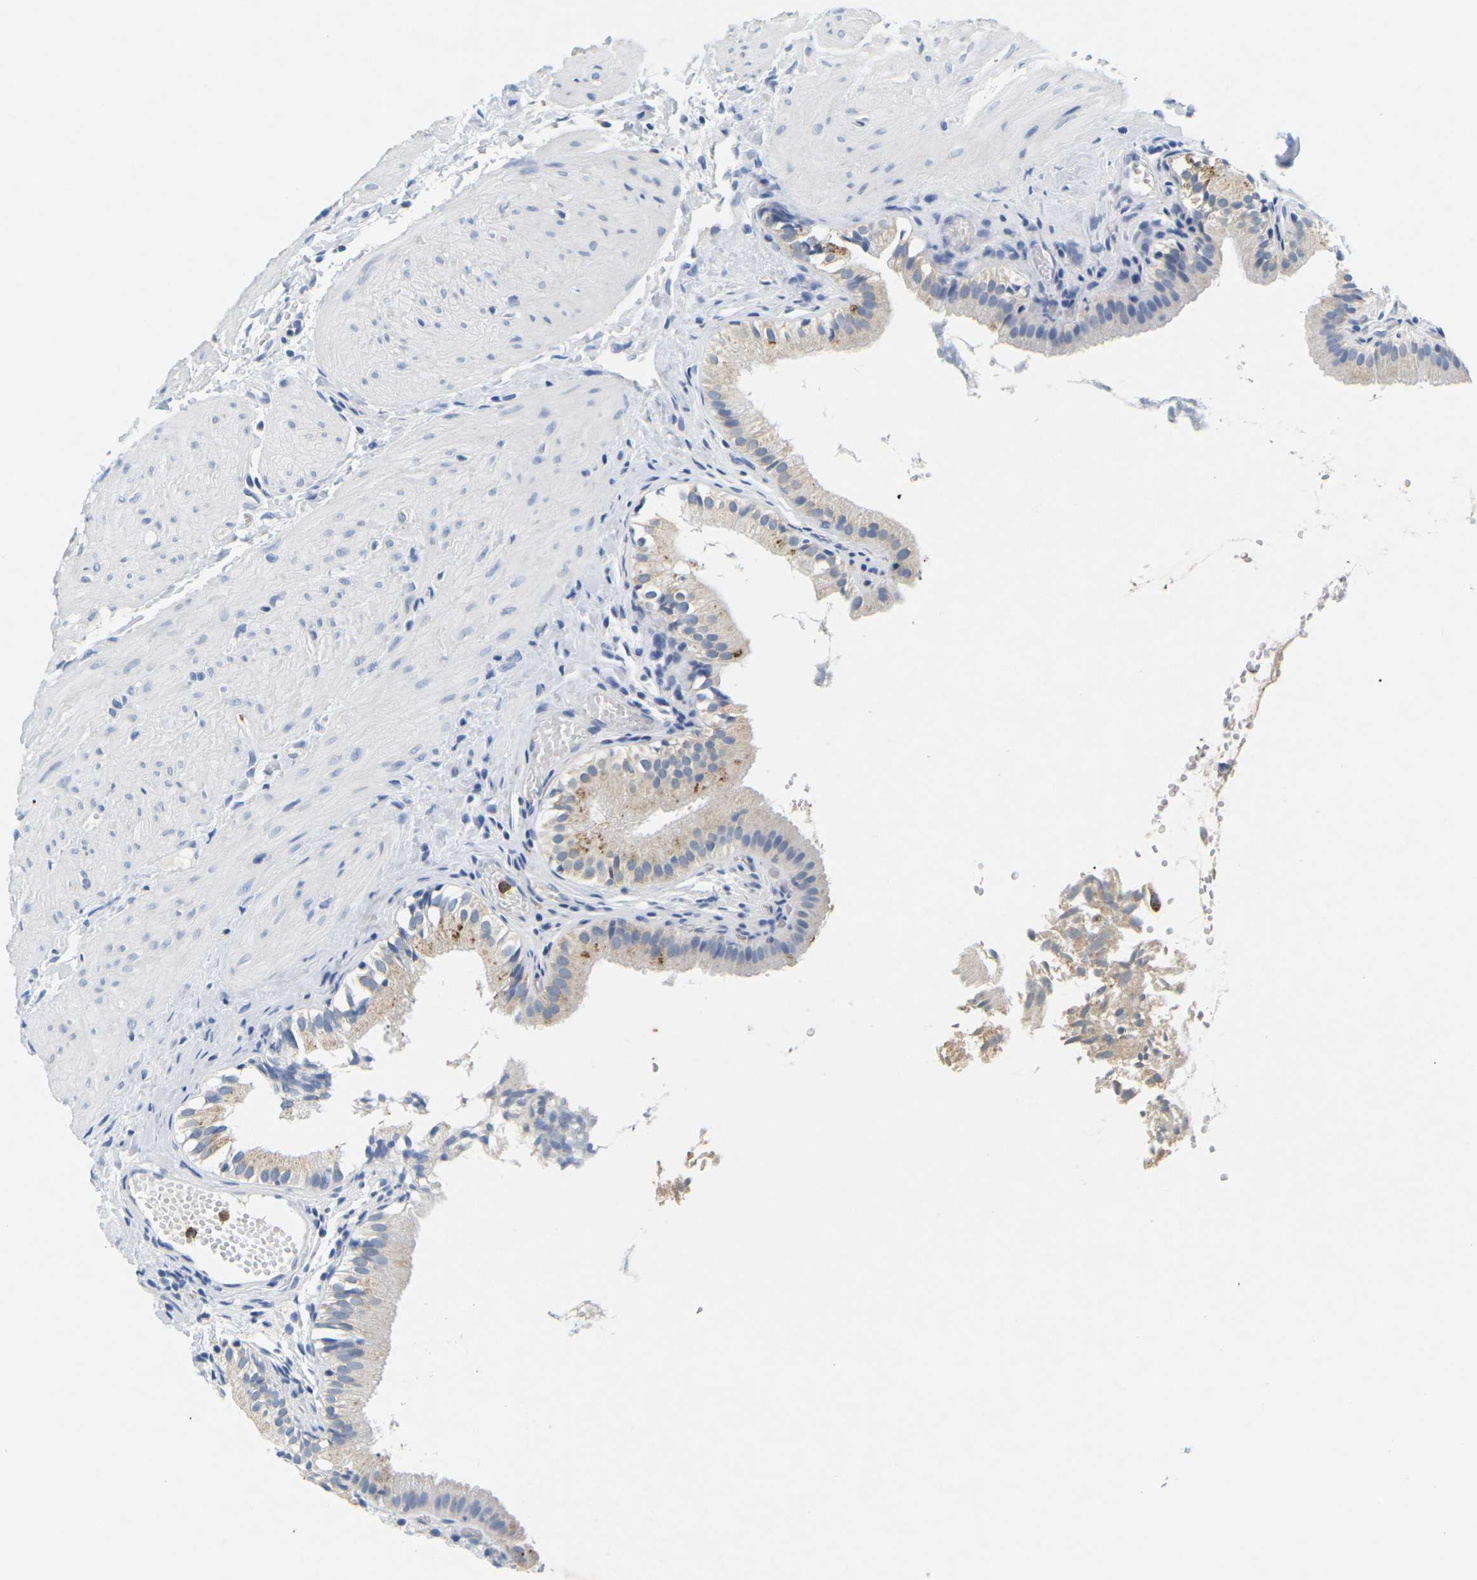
{"staining": {"intensity": "moderate", "quantity": "<25%", "location": "cytoplasmic/membranous"}, "tissue": "gallbladder", "cell_type": "Glandular cells", "image_type": "normal", "snomed": [{"axis": "morphology", "description": "Normal tissue, NOS"}, {"axis": "topography", "description": "Gallbladder"}], "caption": "A low amount of moderate cytoplasmic/membranous expression is identified in about <25% of glandular cells in normal gallbladder. (DAB IHC with brightfield microscopy, high magnification).", "gene": "ADM", "patient": {"sex": "female", "age": 26}}